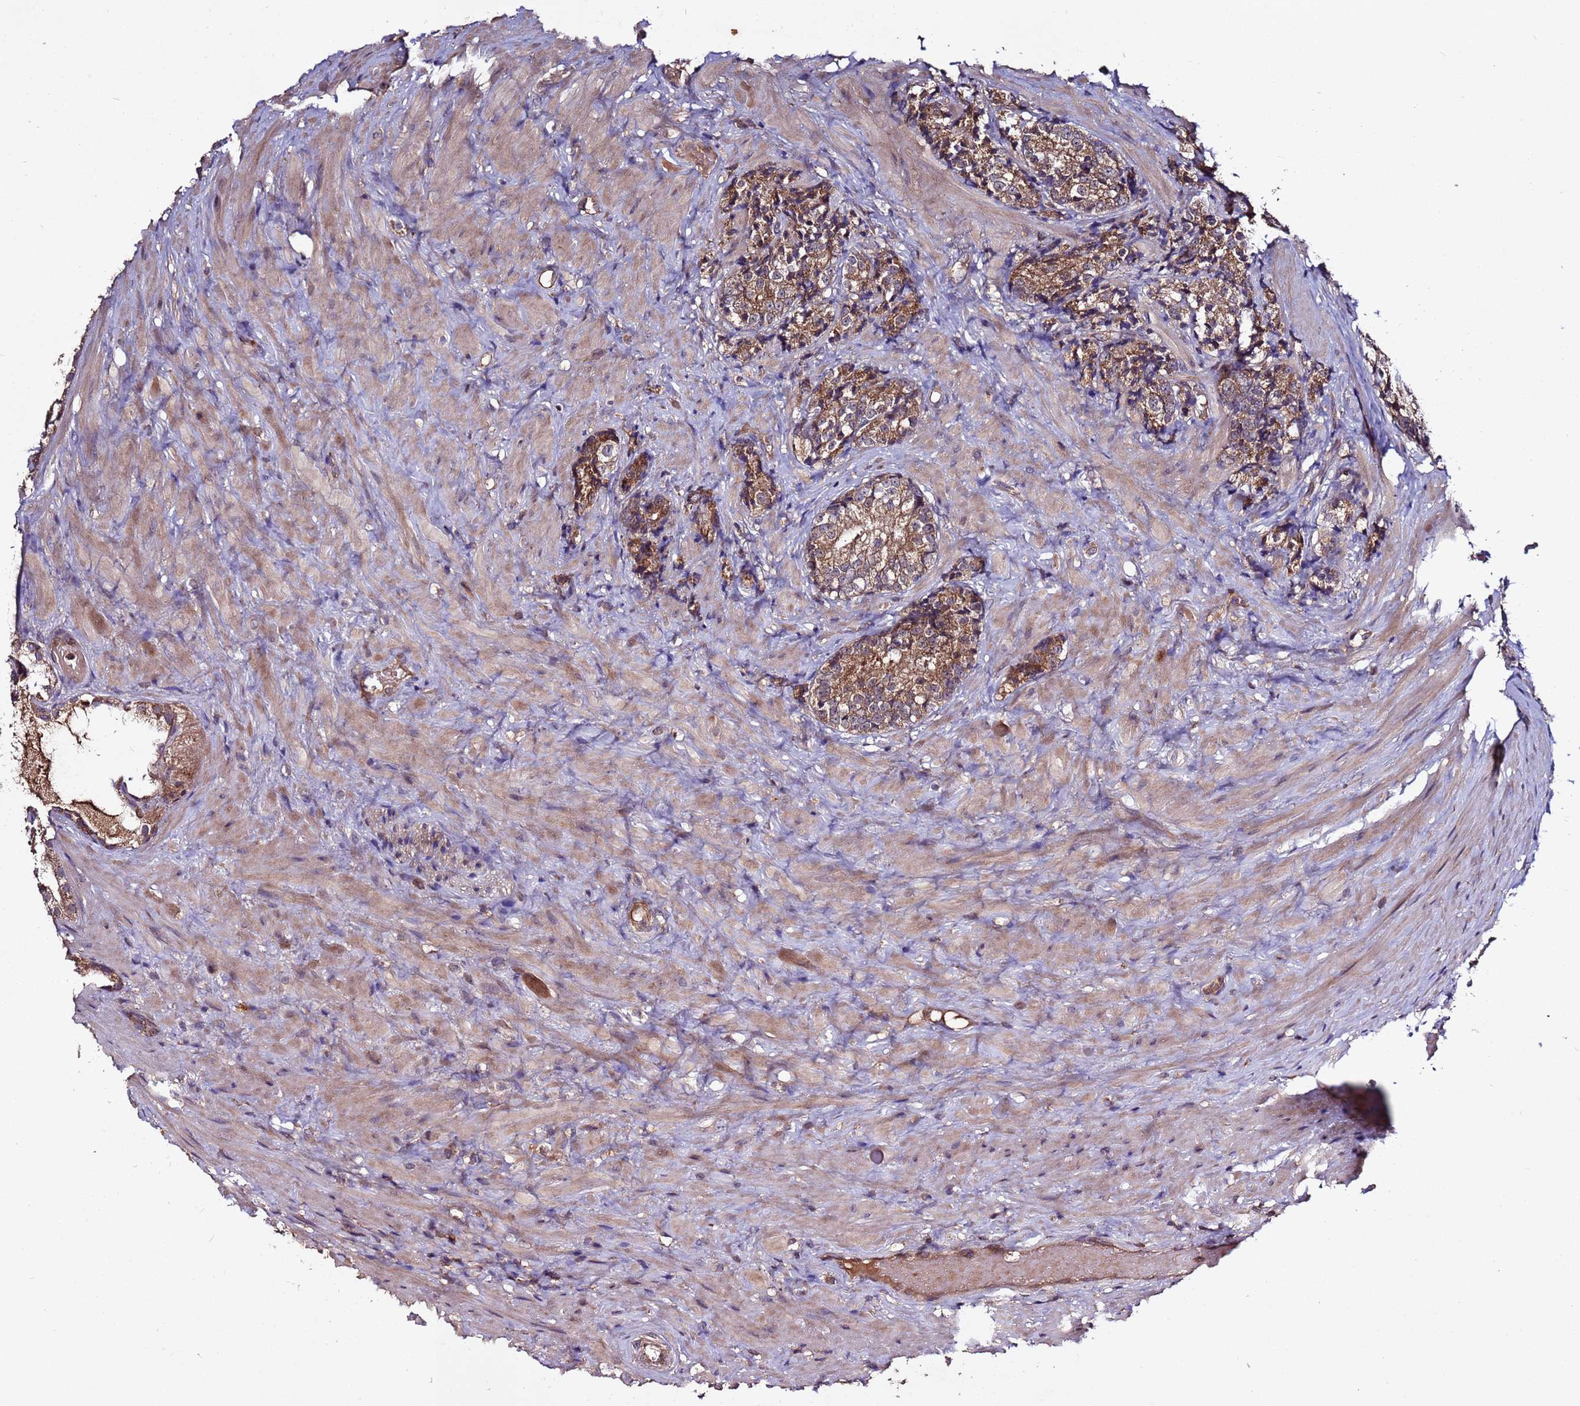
{"staining": {"intensity": "moderate", "quantity": ">75%", "location": "cytoplasmic/membranous"}, "tissue": "prostate cancer", "cell_type": "Tumor cells", "image_type": "cancer", "snomed": [{"axis": "morphology", "description": "Adenocarcinoma, High grade"}, {"axis": "topography", "description": "Prostate"}], "caption": "Prostate cancer (adenocarcinoma (high-grade)) stained for a protein (brown) reveals moderate cytoplasmic/membranous positive expression in about >75% of tumor cells.", "gene": "RPS15A", "patient": {"sex": "male", "age": 69}}